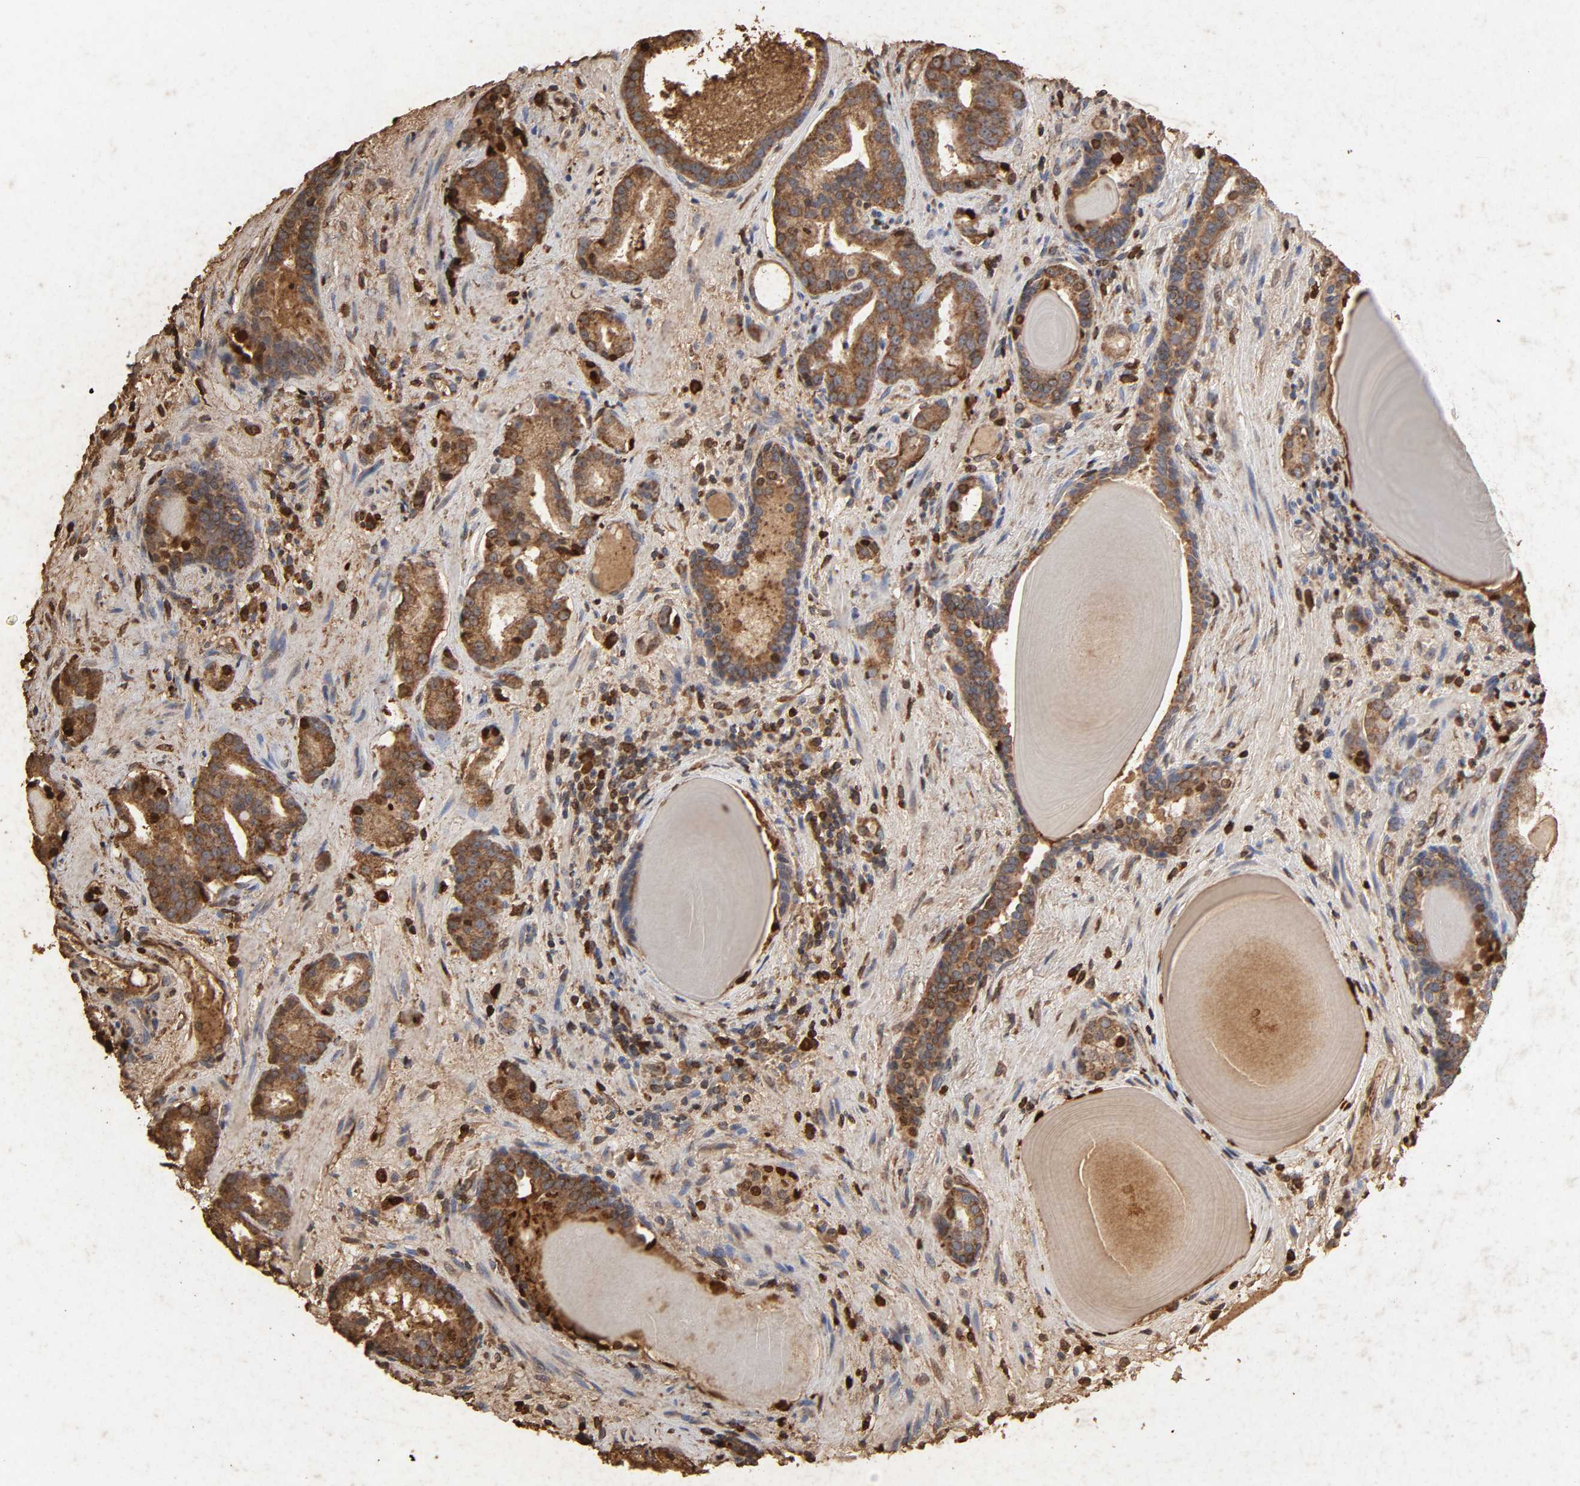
{"staining": {"intensity": "strong", "quantity": ">75%", "location": "cytoplasmic/membranous"}, "tissue": "prostate cancer", "cell_type": "Tumor cells", "image_type": "cancer", "snomed": [{"axis": "morphology", "description": "Adenocarcinoma, Low grade"}, {"axis": "topography", "description": "Prostate"}], "caption": "Strong cytoplasmic/membranous staining is identified in about >75% of tumor cells in prostate cancer (adenocarcinoma (low-grade)).", "gene": "CYCS", "patient": {"sex": "male", "age": 63}}